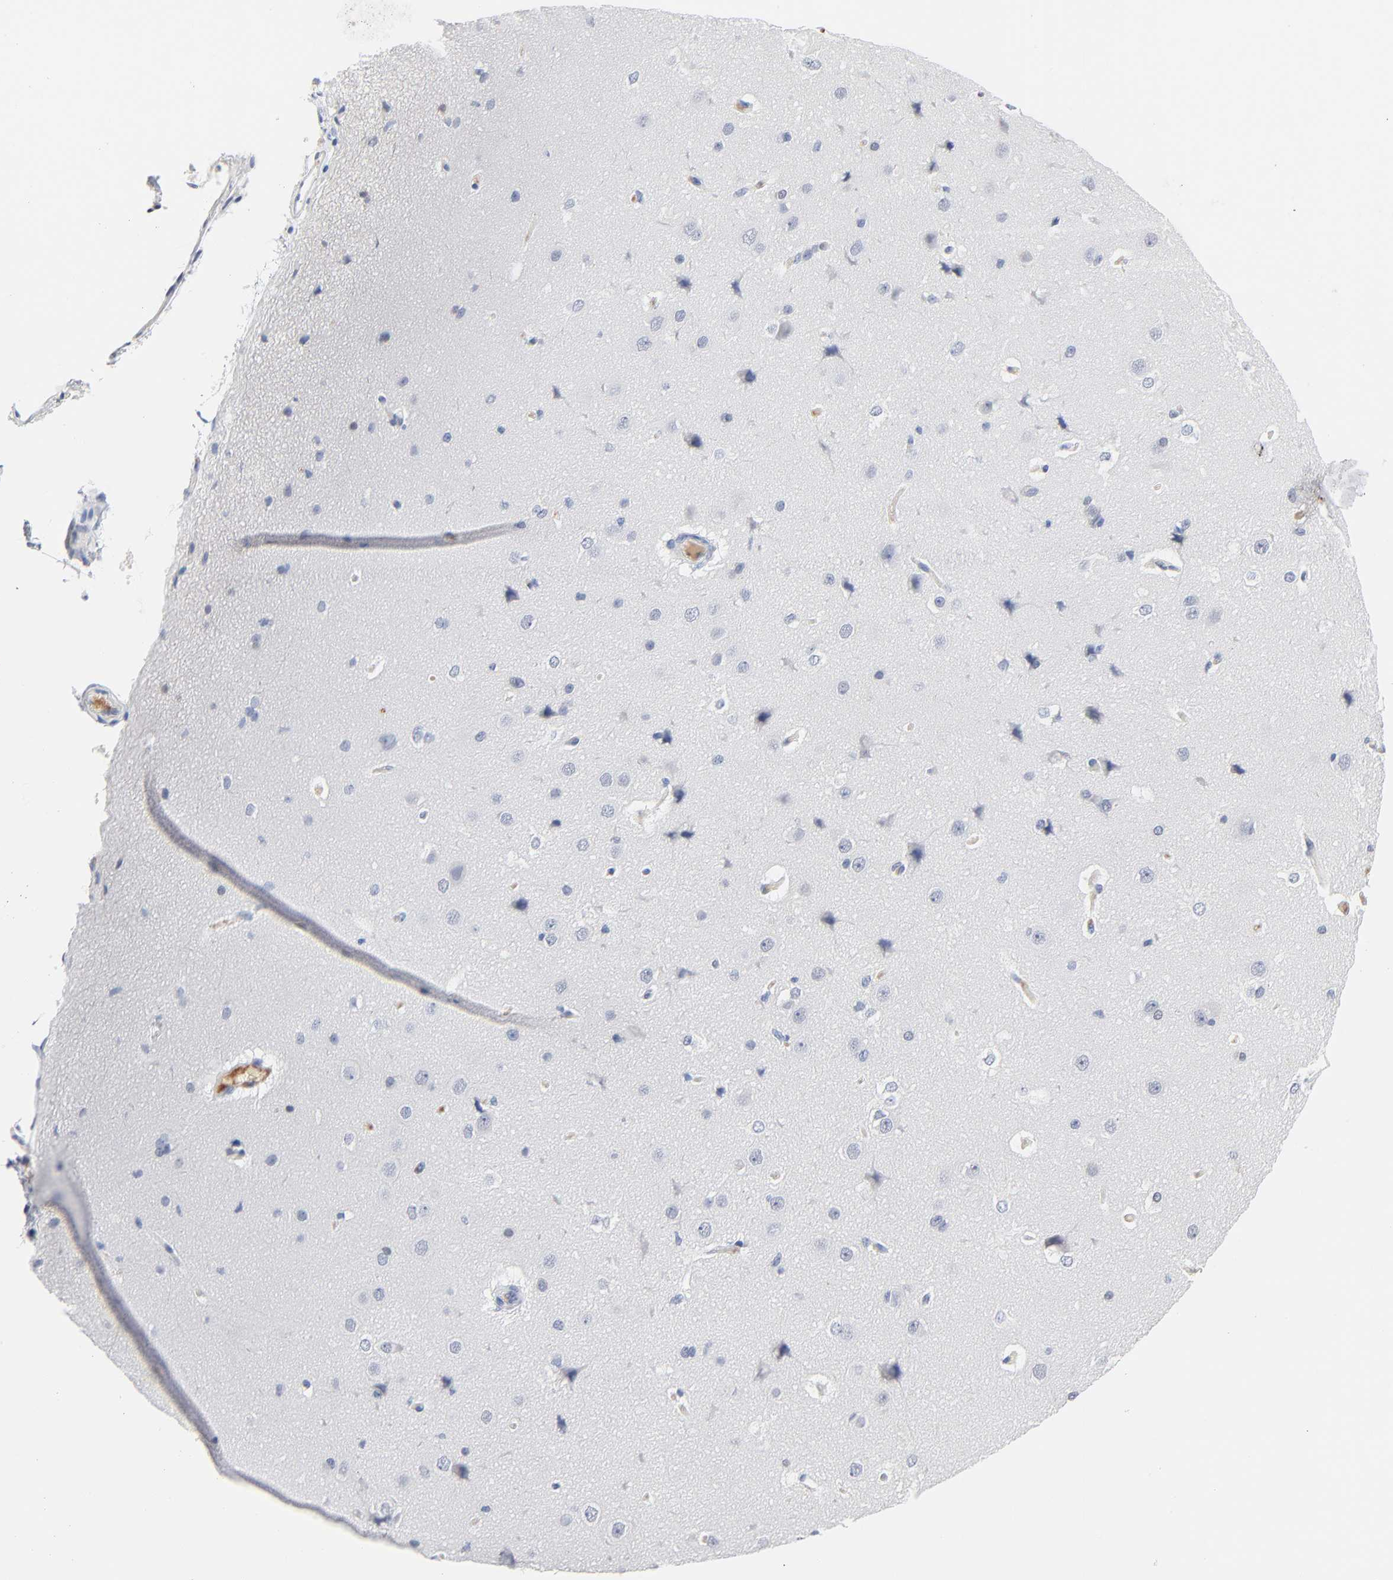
{"staining": {"intensity": "weak", "quantity": ">75%", "location": "cytoplasmic/membranous"}, "tissue": "cerebral cortex", "cell_type": "Endothelial cells", "image_type": "normal", "snomed": [{"axis": "morphology", "description": "Normal tissue, NOS"}, {"axis": "topography", "description": "Cerebral cortex"}], "caption": "This histopathology image reveals normal cerebral cortex stained with immunohistochemistry (IHC) to label a protein in brown. The cytoplasmic/membranous of endothelial cells show weak positivity for the protein. Nuclei are counter-stained blue.", "gene": "SERPINA4", "patient": {"sex": "female", "age": 45}}